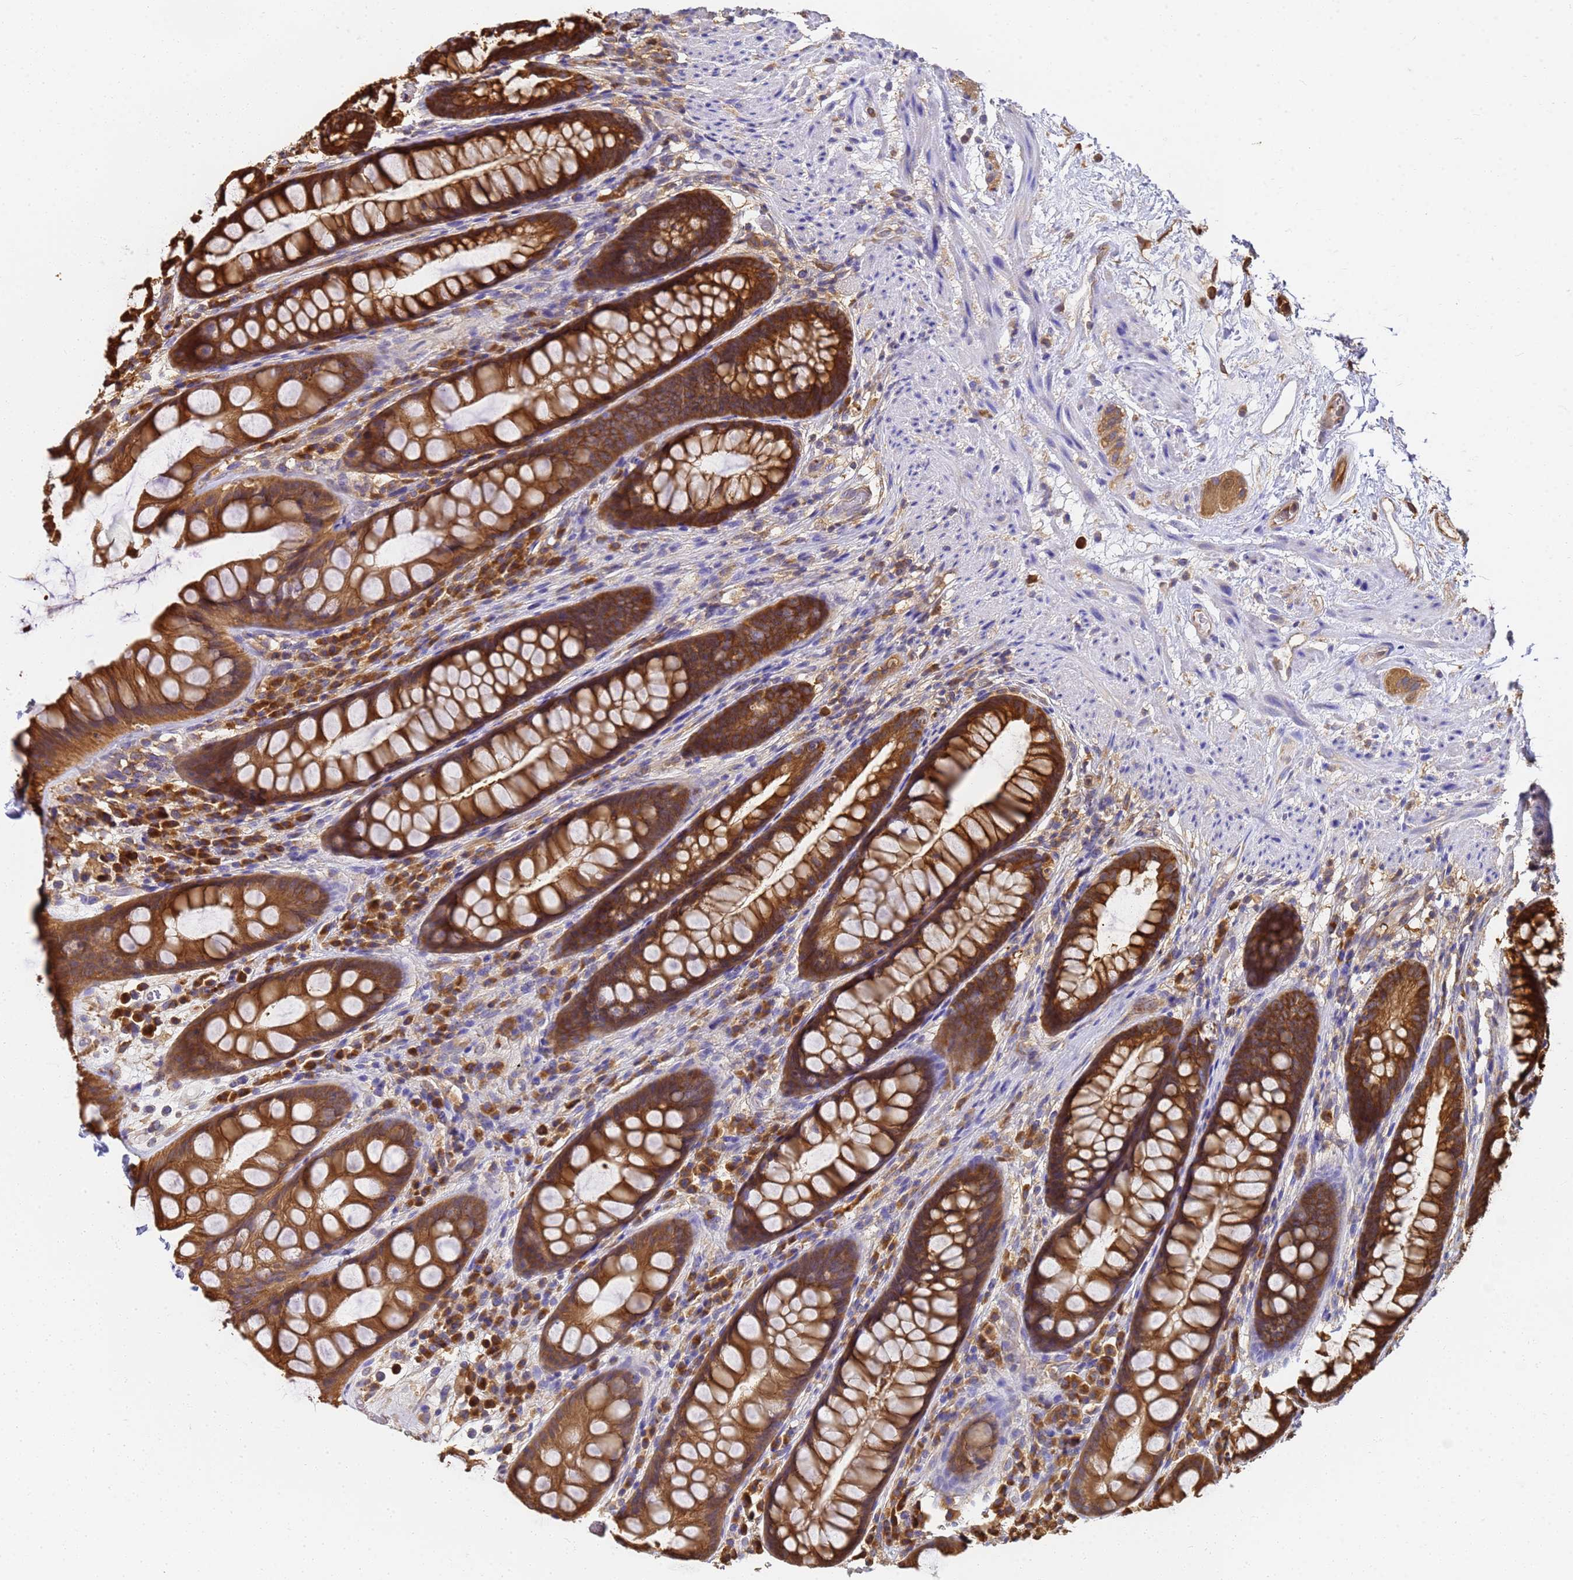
{"staining": {"intensity": "strong", "quantity": ">75%", "location": "cytoplasmic/membranous"}, "tissue": "rectum", "cell_type": "Glandular cells", "image_type": "normal", "snomed": [{"axis": "morphology", "description": "Normal tissue, NOS"}, {"axis": "topography", "description": "Rectum"}], "caption": "A histopathology image of human rectum stained for a protein displays strong cytoplasmic/membranous brown staining in glandular cells.", "gene": "NME1", "patient": {"sex": "male", "age": 74}}